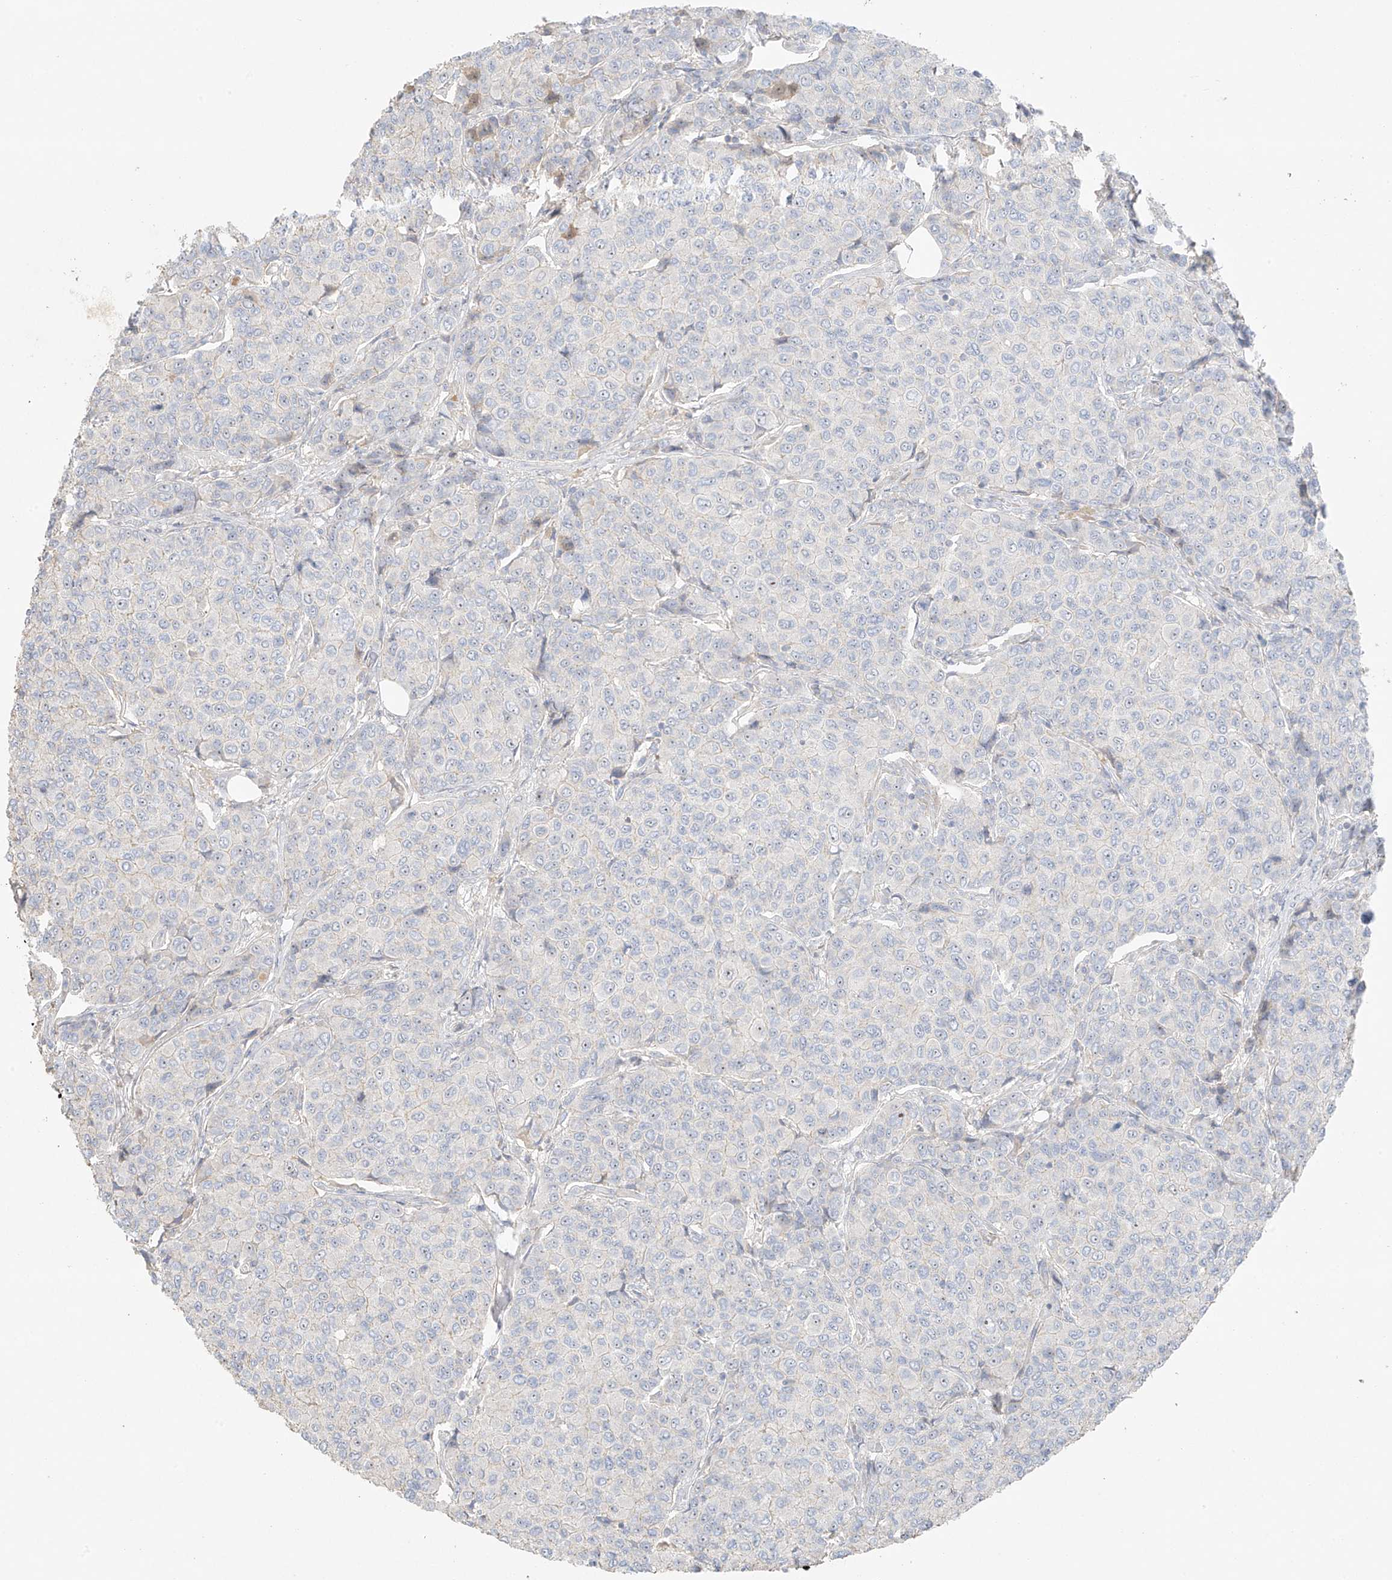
{"staining": {"intensity": "negative", "quantity": "none", "location": "none"}, "tissue": "breast cancer", "cell_type": "Tumor cells", "image_type": "cancer", "snomed": [{"axis": "morphology", "description": "Duct carcinoma"}, {"axis": "topography", "description": "Breast"}], "caption": "The immunohistochemistry histopathology image has no significant staining in tumor cells of intraductal carcinoma (breast) tissue.", "gene": "ZBTB41", "patient": {"sex": "female", "age": 55}}